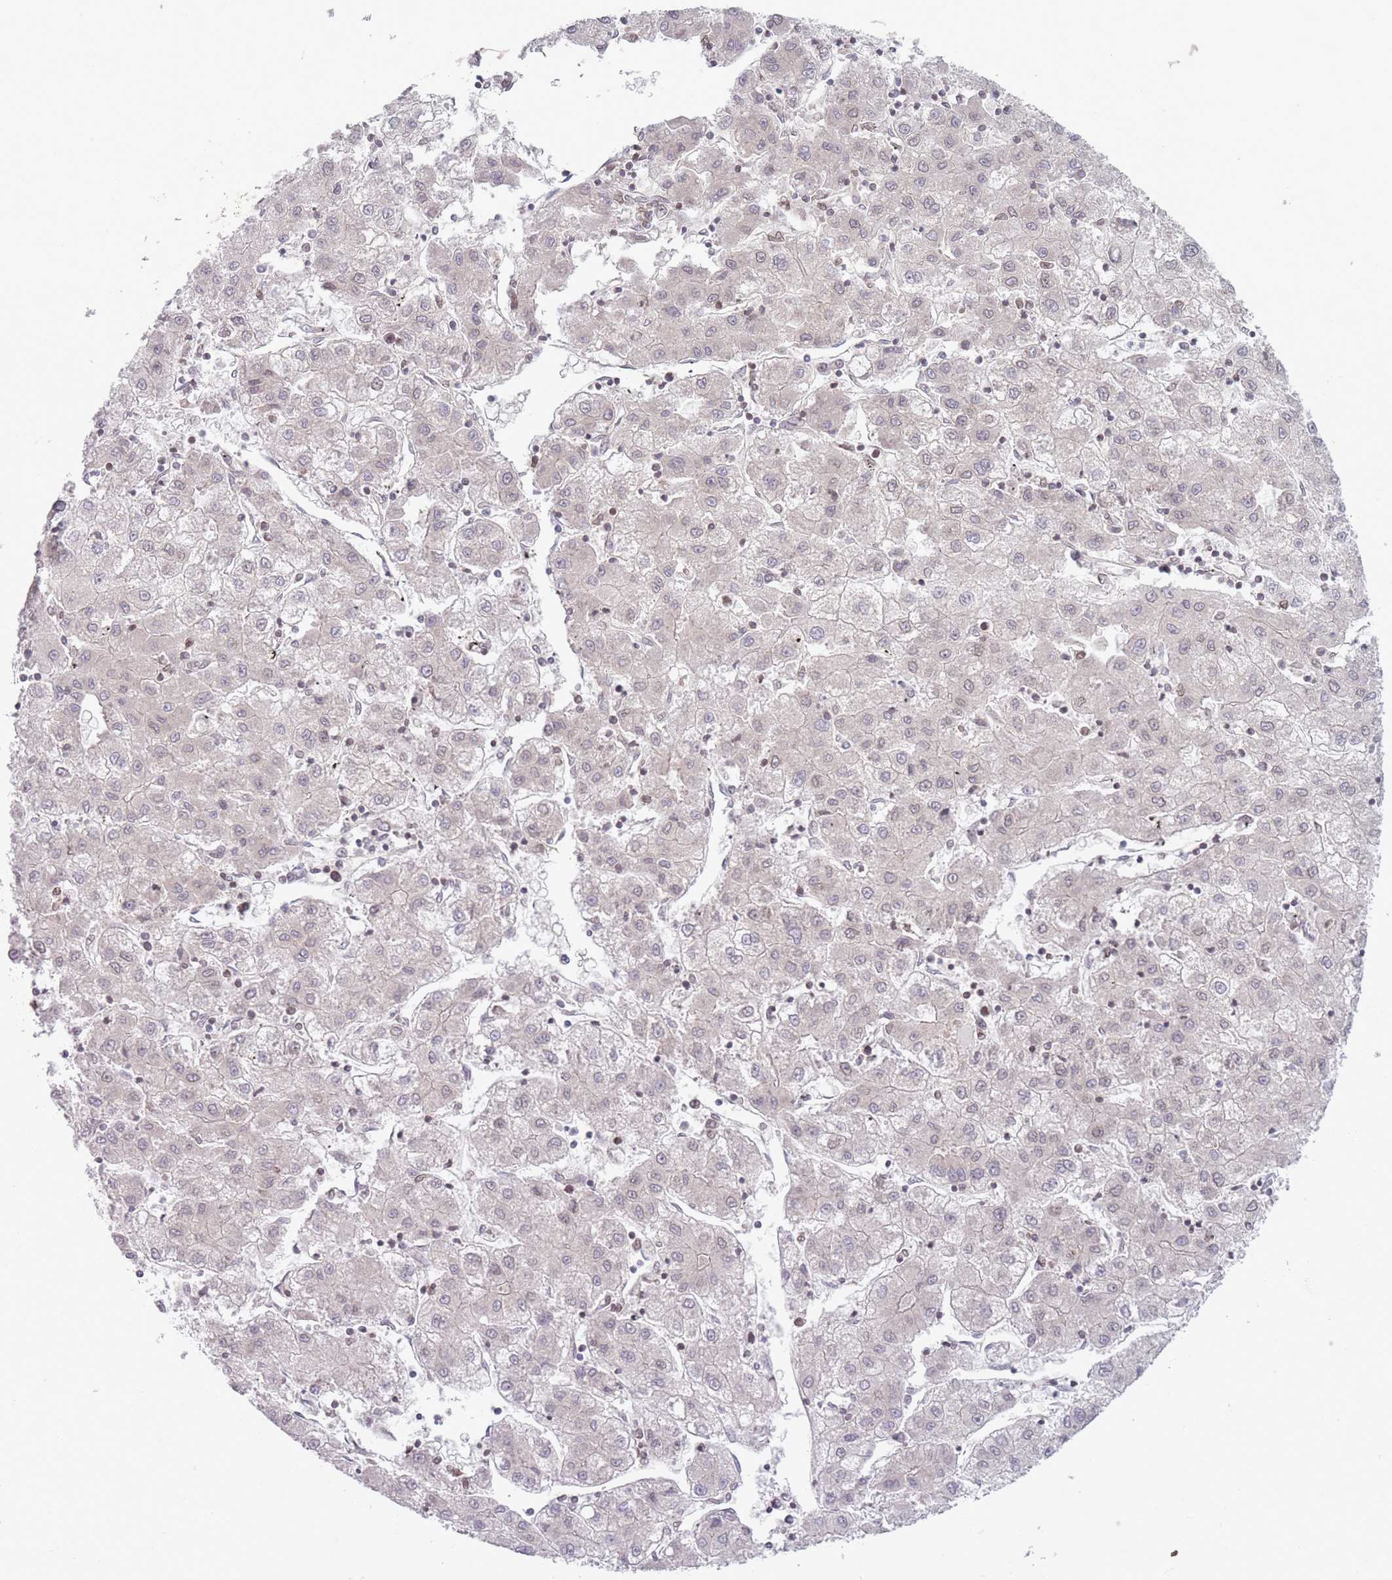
{"staining": {"intensity": "negative", "quantity": "none", "location": "none"}, "tissue": "liver cancer", "cell_type": "Tumor cells", "image_type": "cancer", "snomed": [{"axis": "morphology", "description": "Carcinoma, Hepatocellular, NOS"}, {"axis": "topography", "description": "Liver"}], "caption": "Protein analysis of liver cancer (hepatocellular carcinoma) exhibits no significant staining in tumor cells.", "gene": "VRK2", "patient": {"sex": "male", "age": 72}}